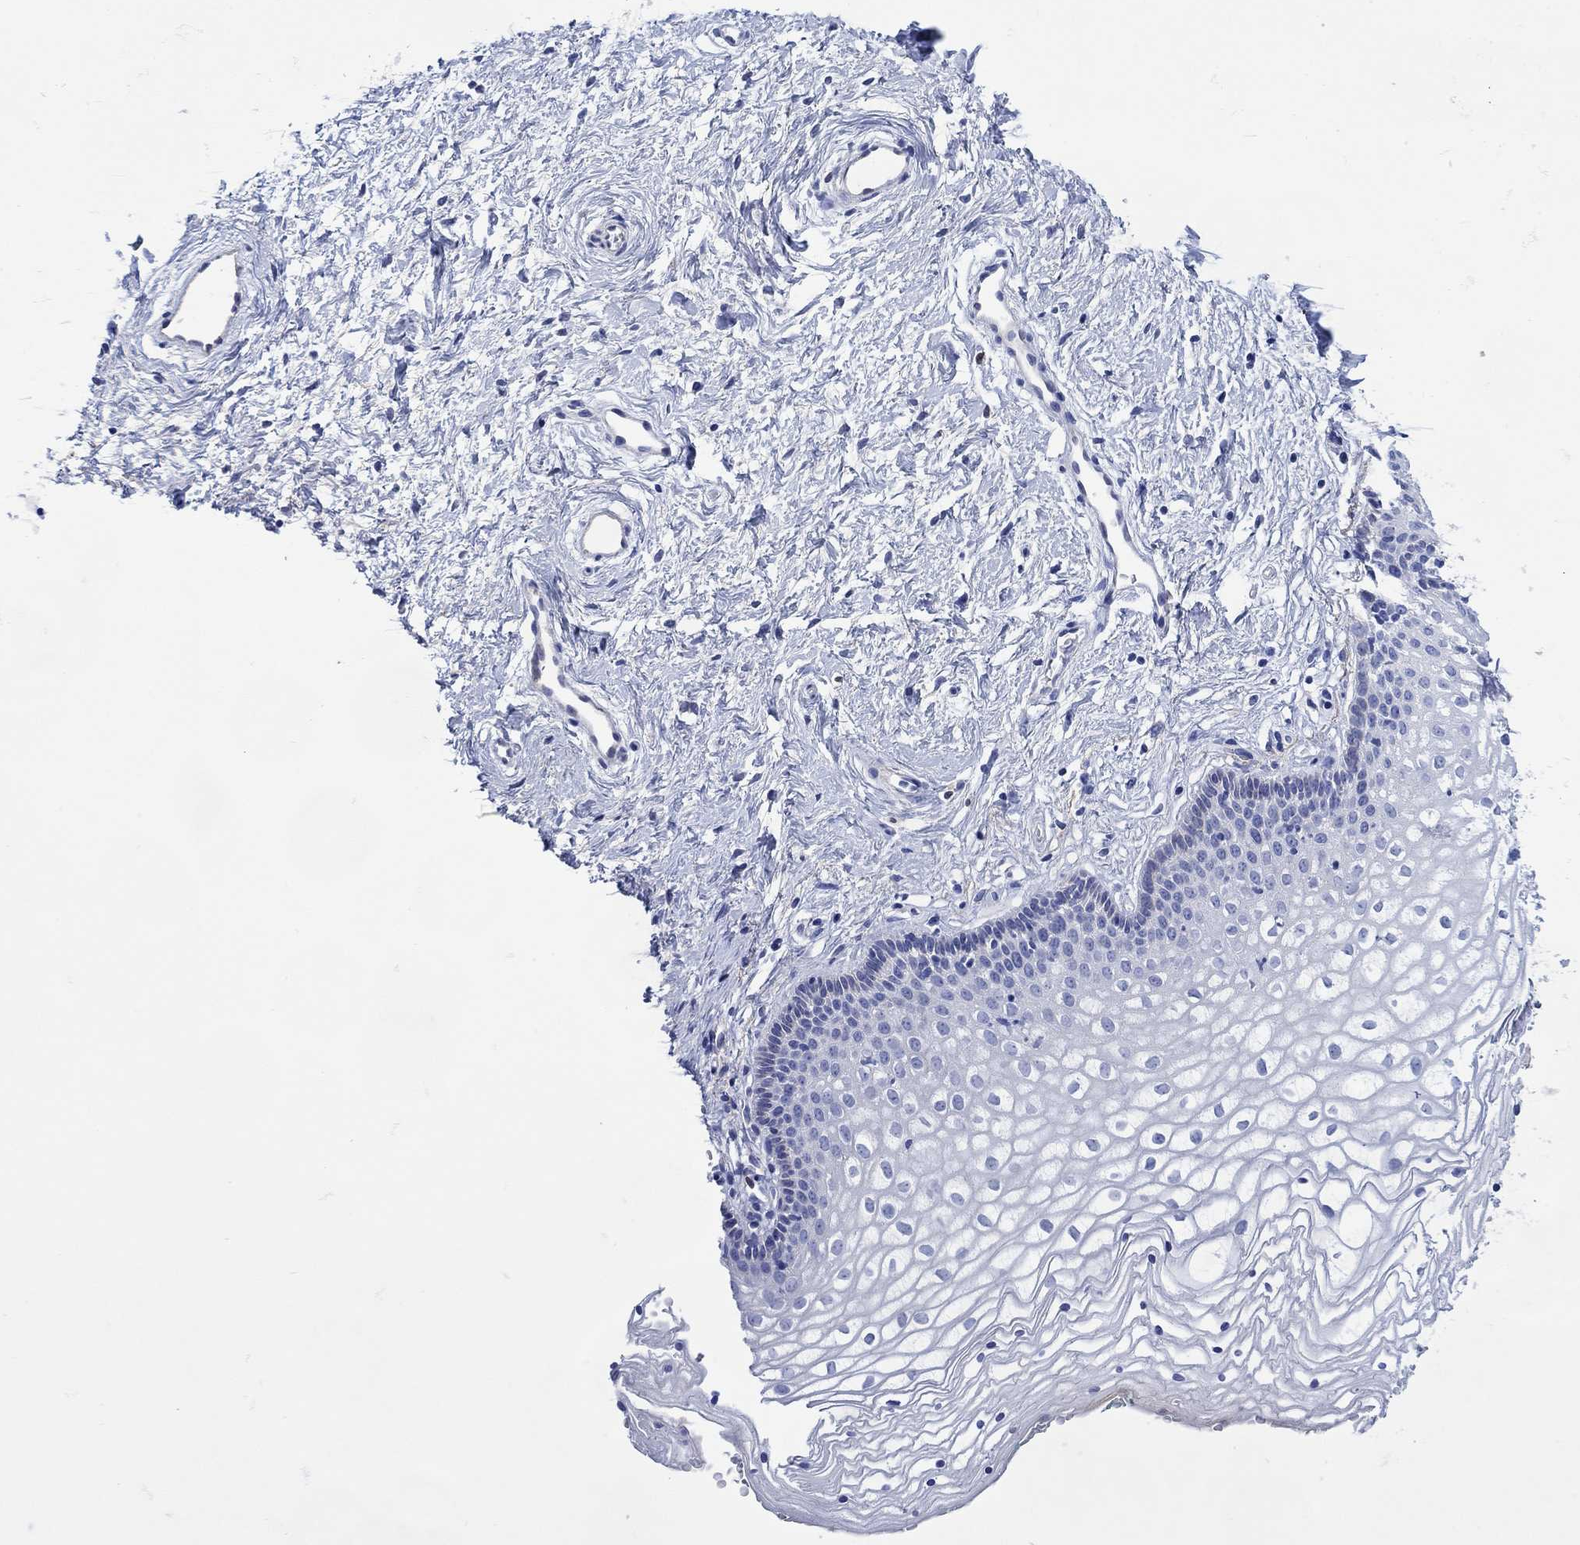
{"staining": {"intensity": "negative", "quantity": "none", "location": "none"}, "tissue": "vagina", "cell_type": "Squamous epithelial cells", "image_type": "normal", "snomed": [{"axis": "morphology", "description": "Normal tissue, NOS"}, {"axis": "topography", "description": "Vagina"}], "caption": "DAB (3,3'-diaminobenzidine) immunohistochemical staining of benign vagina shows no significant staining in squamous epithelial cells. The staining is performed using DAB brown chromogen with nuclei counter-stained in using hematoxylin.", "gene": "ANKMY1", "patient": {"sex": "female", "age": 36}}